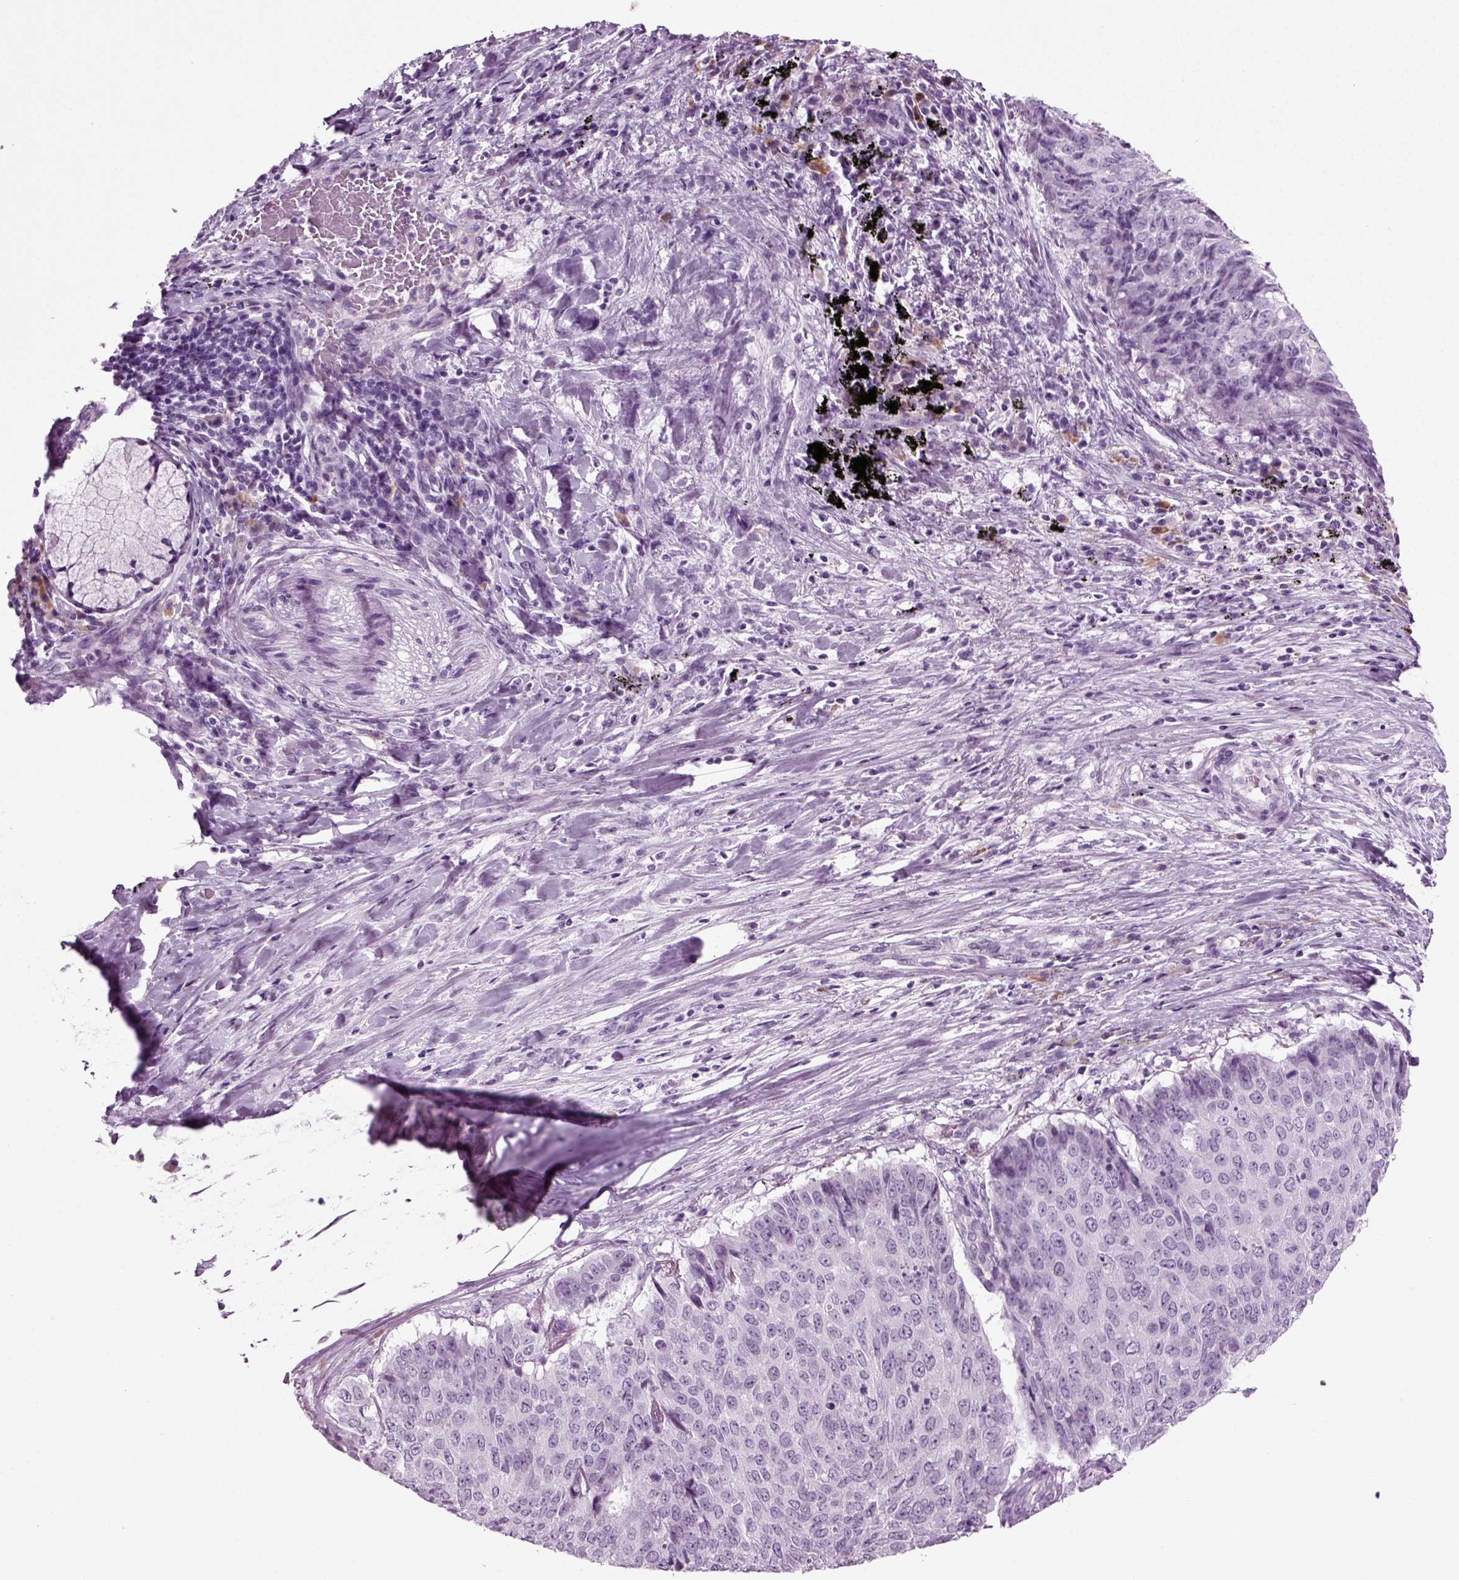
{"staining": {"intensity": "negative", "quantity": "none", "location": "none"}, "tissue": "lung cancer", "cell_type": "Tumor cells", "image_type": "cancer", "snomed": [{"axis": "morphology", "description": "Normal tissue, NOS"}, {"axis": "morphology", "description": "Squamous cell carcinoma, NOS"}, {"axis": "topography", "description": "Bronchus"}, {"axis": "topography", "description": "Lung"}], "caption": "The micrograph demonstrates no significant staining in tumor cells of lung cancer (squamous cell carcinoma).", "gene": "PRLH", "patient": {"sex": "male", "age": 64}}